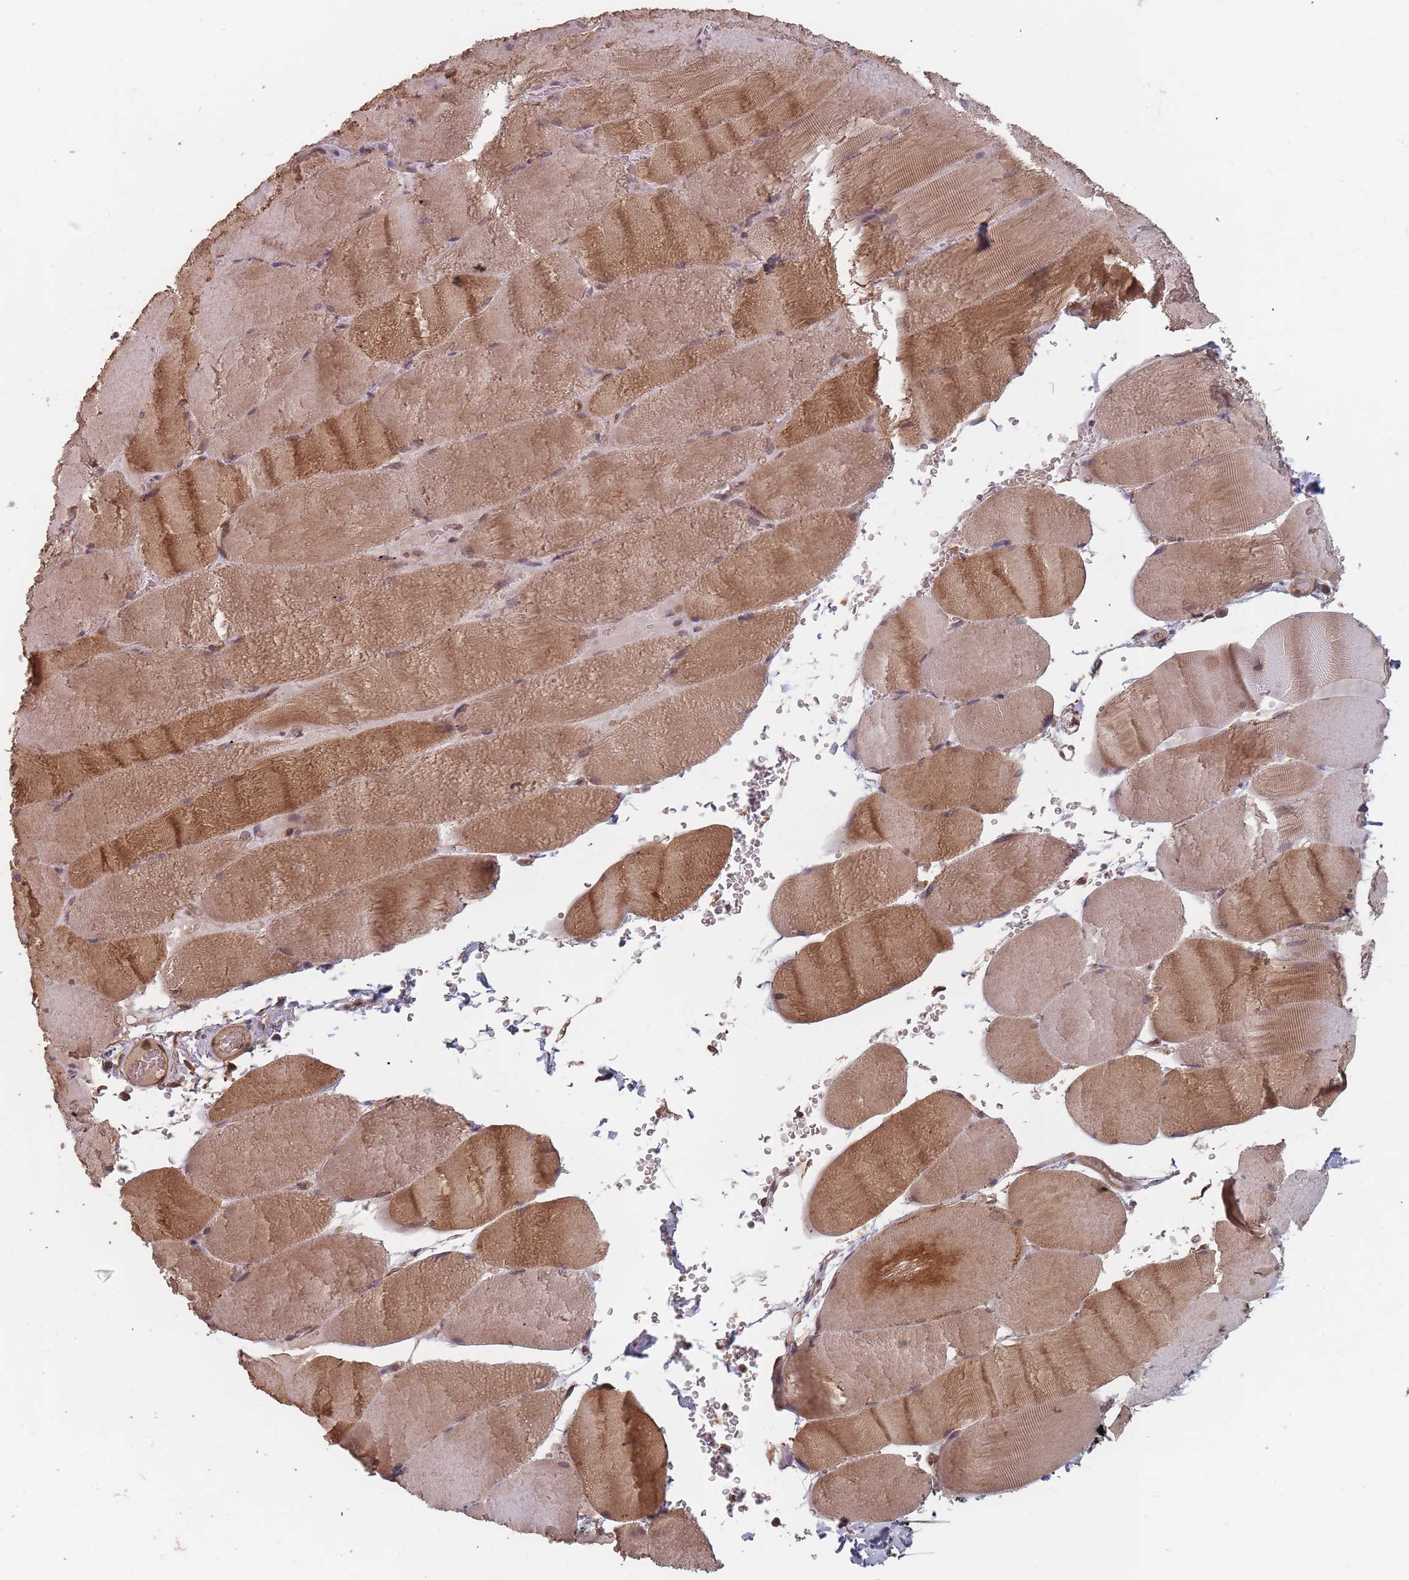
{"staining": {"intensity": "moderate", "quantity": "25%-75%", "location": "cytoplasmic/membranous"}, "tissue": "skeletal muscle", "cell_type": "Myocytes", "image_type": "normal", "snomed": [{"axis": "morphology", "description": "Normal tissue, NOS"}, {"axis": "topography", "description": "Skeletal muscle"}, {"axis": "topography", "description": "Head-Neck"}], "caption": "A brown stain labels moderate cytoplasmic/membranous staining of a protein in myocytes of unremarkable human skeletal muscle.", "gene": "C3orf14", "patient": {"sex": "male", "age": 66}}